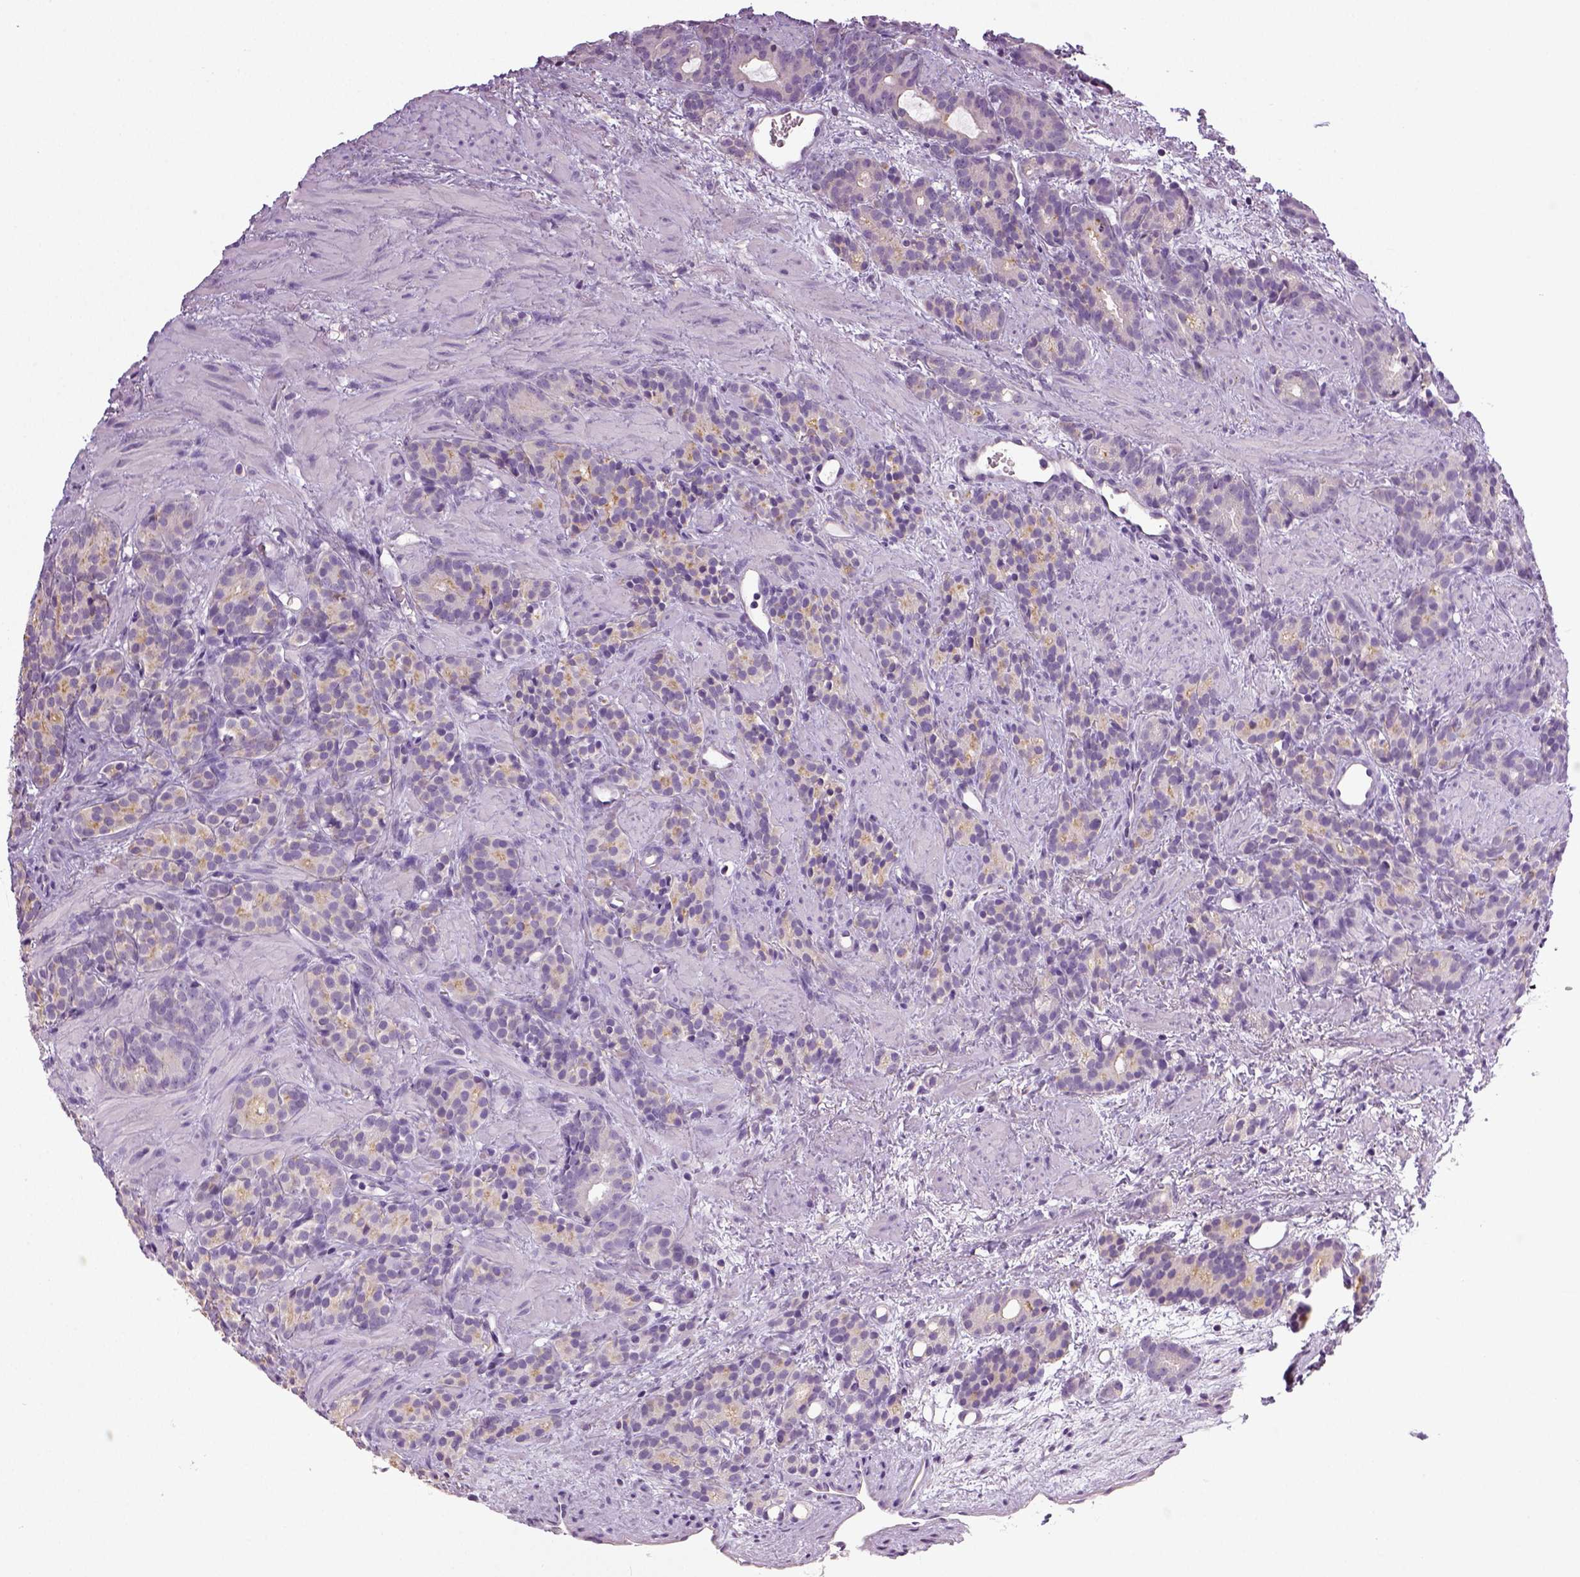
{"staining": {"intensity": "negative", "quantity": "none", "location": "none"}, "tissue": "prostate cancer", "cell_type": "Tumor cells", "image_type": "cancer", "snomed": [{"axis": "morphology", "description": "Adenocarcinoma, High grade"}, {"axis": "topography", "description": "Prostate"}], "caption": "Immunohistochemistry (IHC) micrograph of neoplastic tissue: prostate cancer stained with DAB exhibits no significant protein staining in tumor cells.", "gene": "NECAB2", "patient": {"sex": "male", "age": 84}}